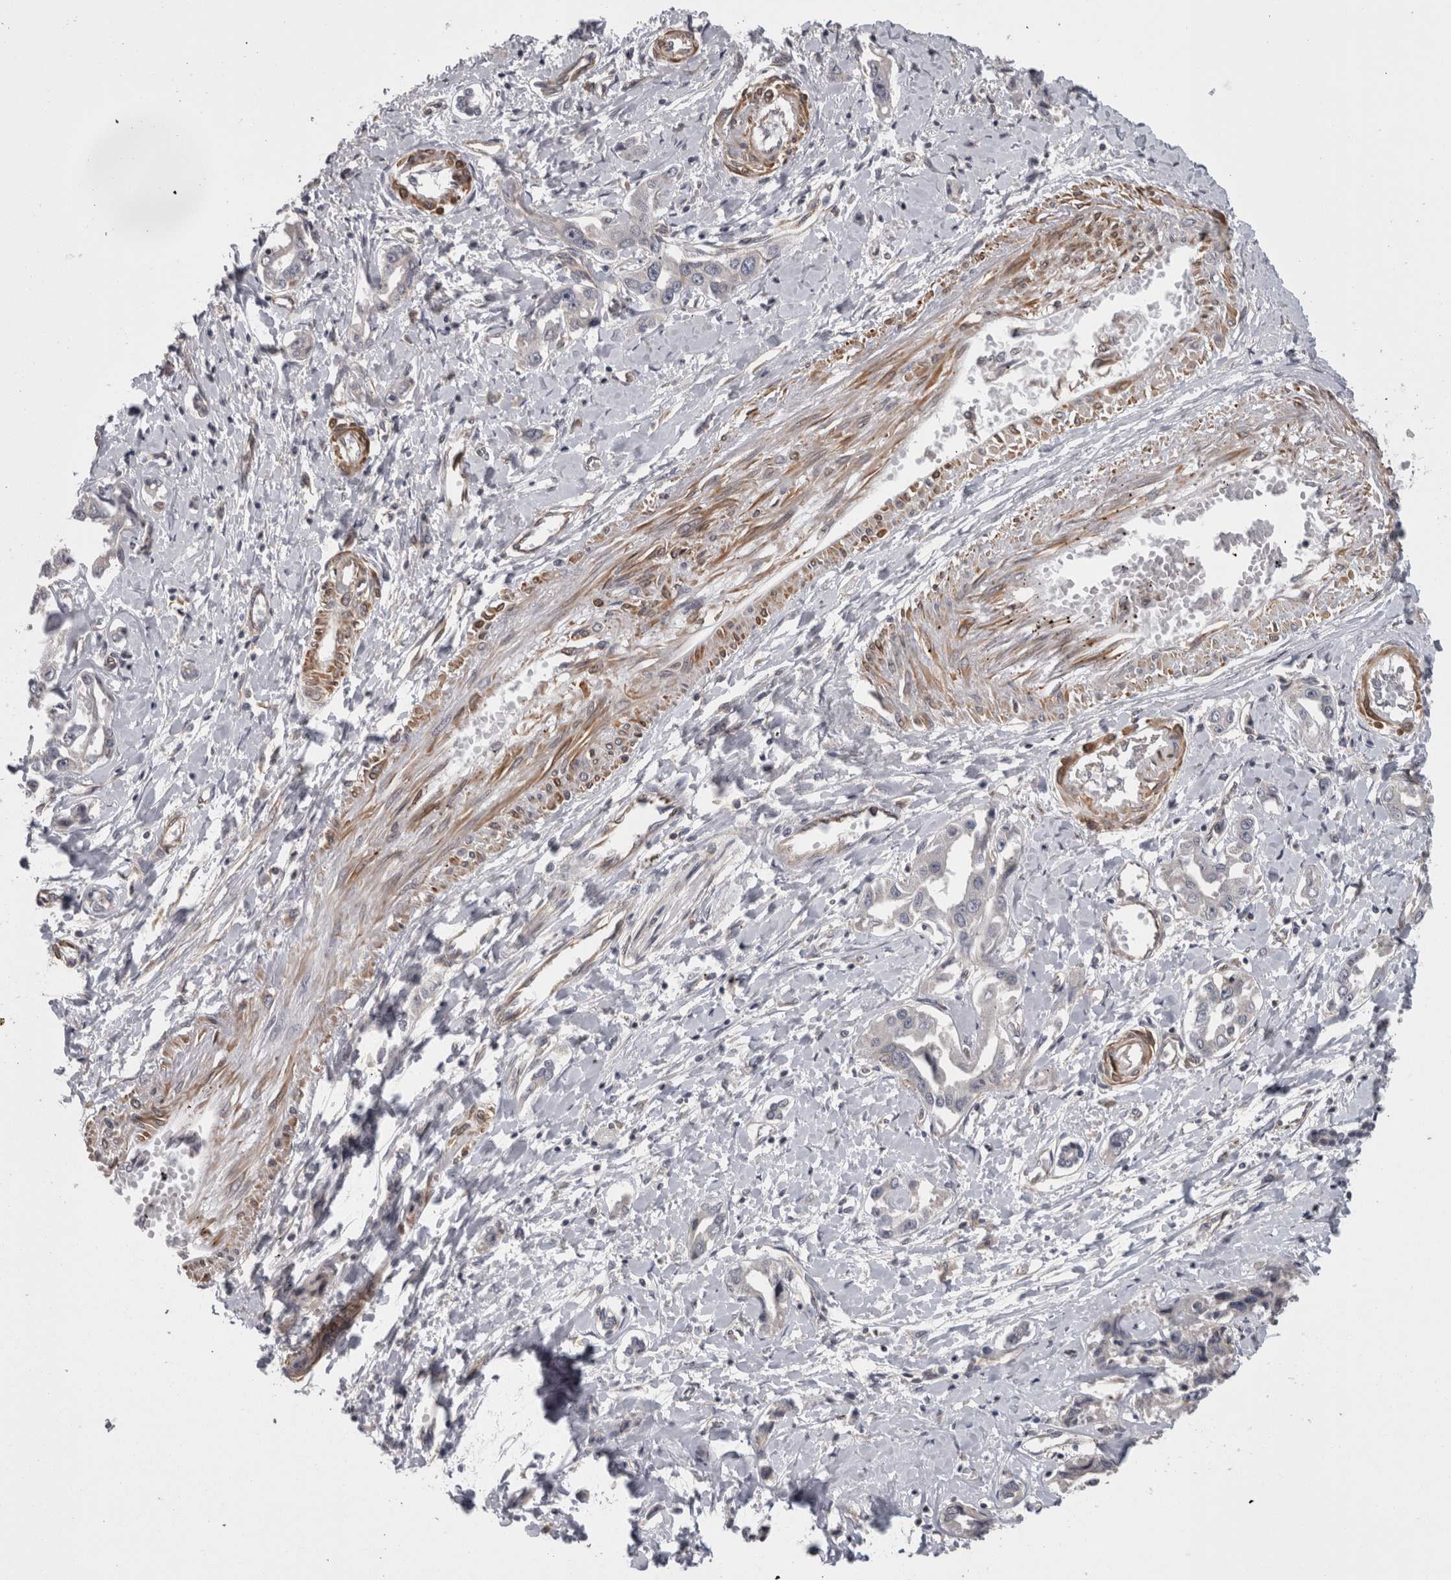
{"staining": {"intensity": "negative", "quantity": "none", "location": "none"}, "tissue": "liver cancer", "cell_type": "Tumor cells", "image_type": "cancer", "snomed": [{"axis": "morphology", "description": "Cholangiocarcinoma"}, {"axis": "topography", "description": "Liver"}], "caption": "Tumor cells show no significant positivity in liver cholangiocarcinoma.", "gene": "RMDN1", "patient": {"sex": "male", "age": 59}}